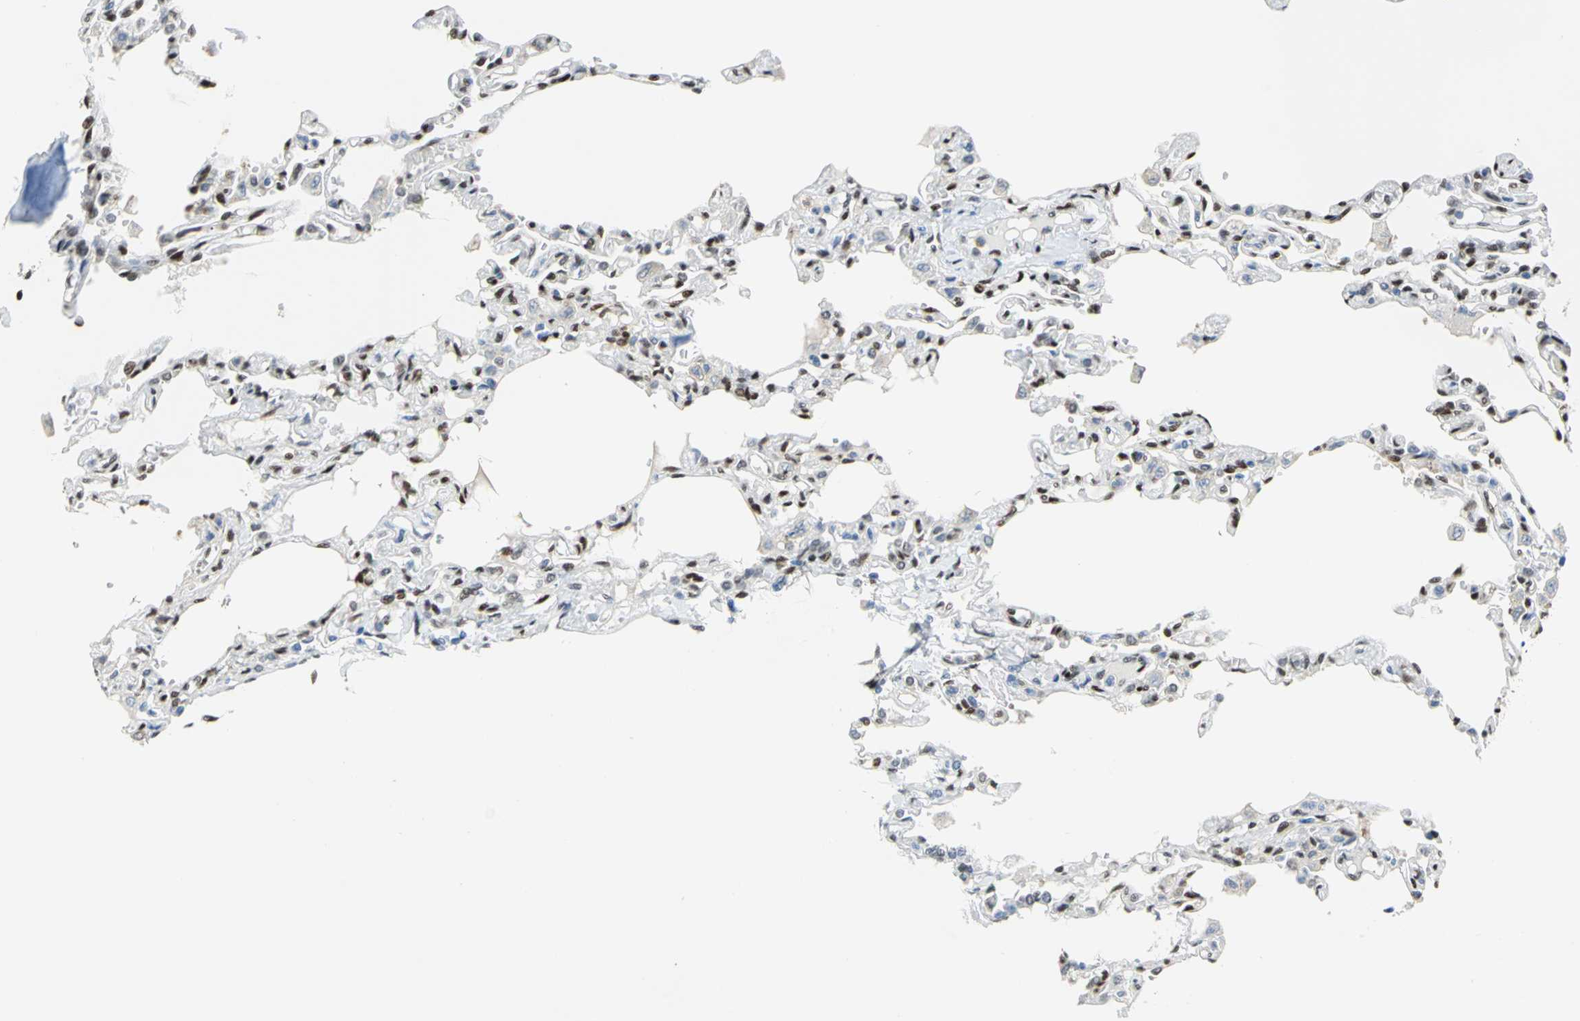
{"staining": {"intensity": "strong", "quantity": ">75%", "location": "nuclear"}, "tissue": "lung", "cell_type": "Alveolar cells", "image_type": "normal", "snomed": [{"axis": "morphology", "description": "Normal tissue, NOS"}, {"axis": "topography", "description": "Lung"}], "caption": "Immunohistochemical staining of normal human lung exhibits >75% levels of strong nuclear protein expression in about >75% of alveolar cells. (DAB = brown stain, brightfield microscopy at high magnification).", "gene": "RBFOX2", "patient": {"sex": "male", "age": 21}}